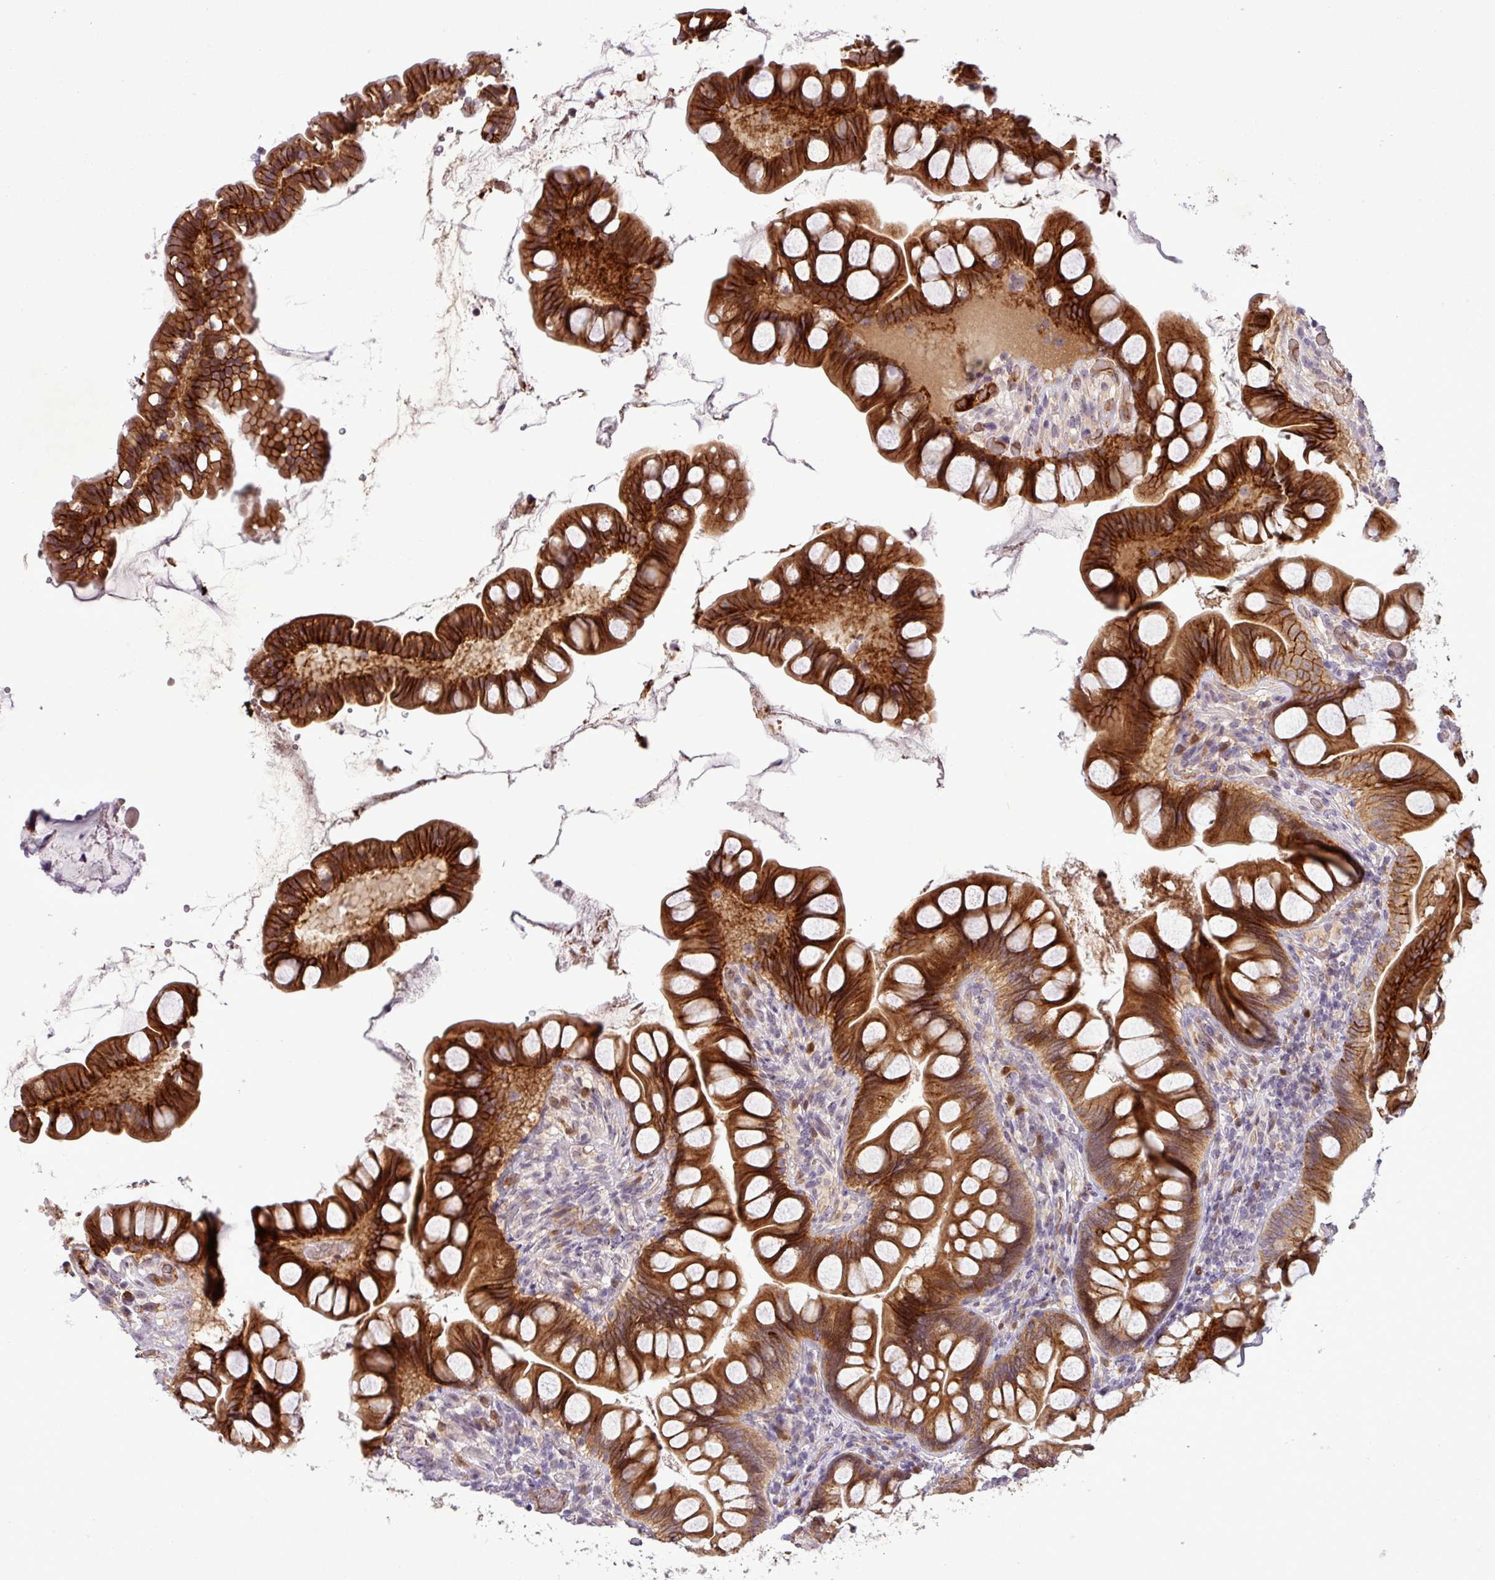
{"staining": {"intensity": "strong", "quantity": ">75%", "location": "cytoplasmic/membranous"}, "tissue": "small intestine", "cell_type": "Glandular cells", "image_type": "normal", "snomed": [{"axis": "morphology", "description": "Normal tissue, NOS"}, {"axis": "topography", "description": "Small intestine"}], "caption": "Small intestine stained with DAB (3,3'-diaminobenzidine) IHC exhibits high levels of strong cytoplasmic/membranous positivity in about >75% of glandular cells.", "gene": "PCDH1", "patient": {"sex": "male", "age": 70}}